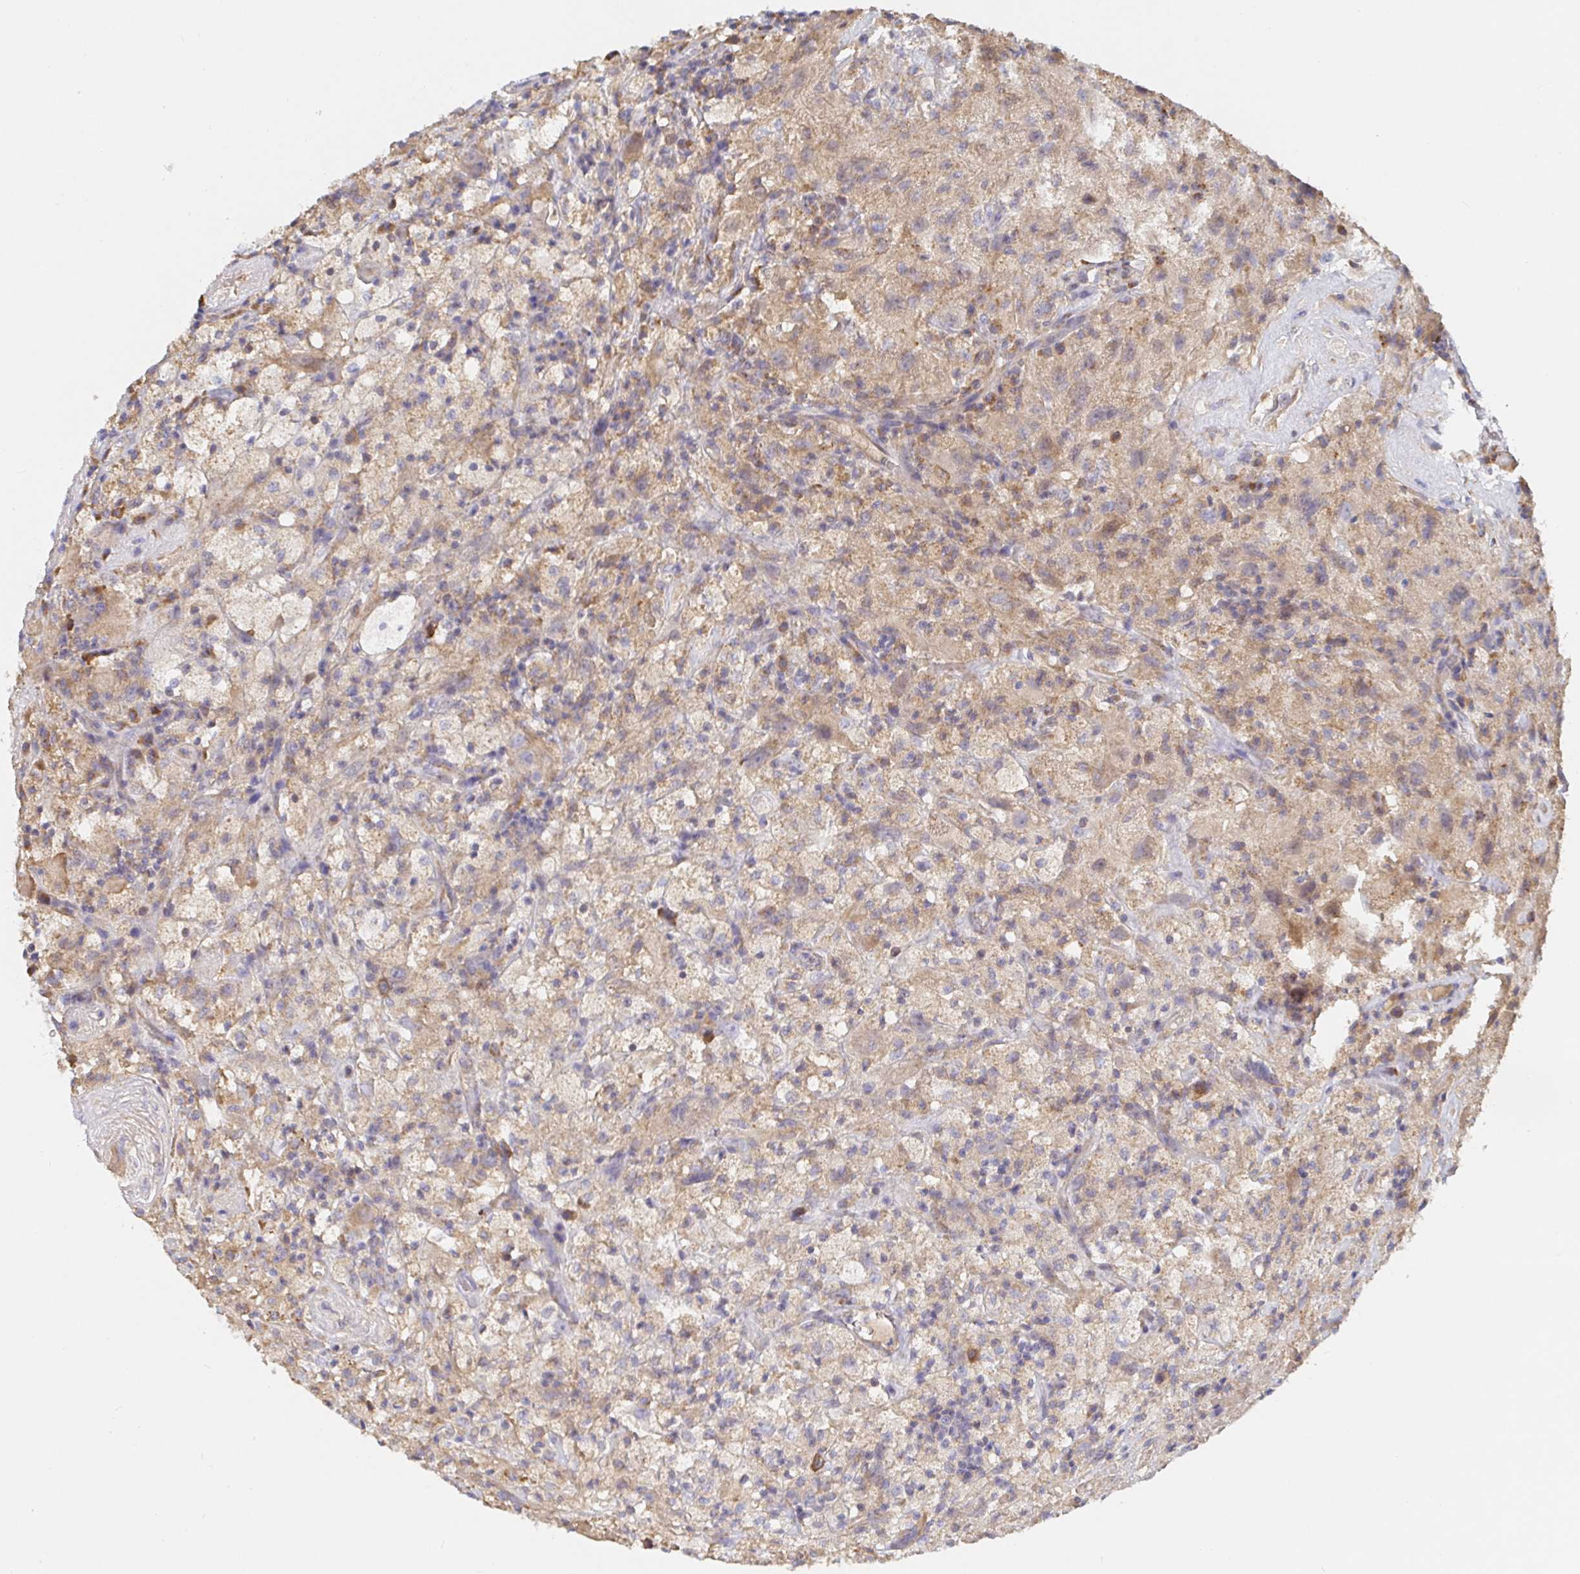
{"staining": {"intensity": "weak", "quantity": "<25%", "location": "cytoplasmic/membranous"}, "tissue": "glioma", "cell_type": "Tumor cells", "image_type": "cancer", "snomed": [{"axis": "morphology", "description": "Glioma, malignant, High grade"}, {"axis": "topography", "description": "Brain"}], "caption": "Protein analysis of glioma displays no significant staining in tumor cells. The staining is performed using DAB brown chromogen with nuclei counter-stained in using hematoxylin.", "gene": "IRAK2", "patient": {"sex": "male", "age": 68}}